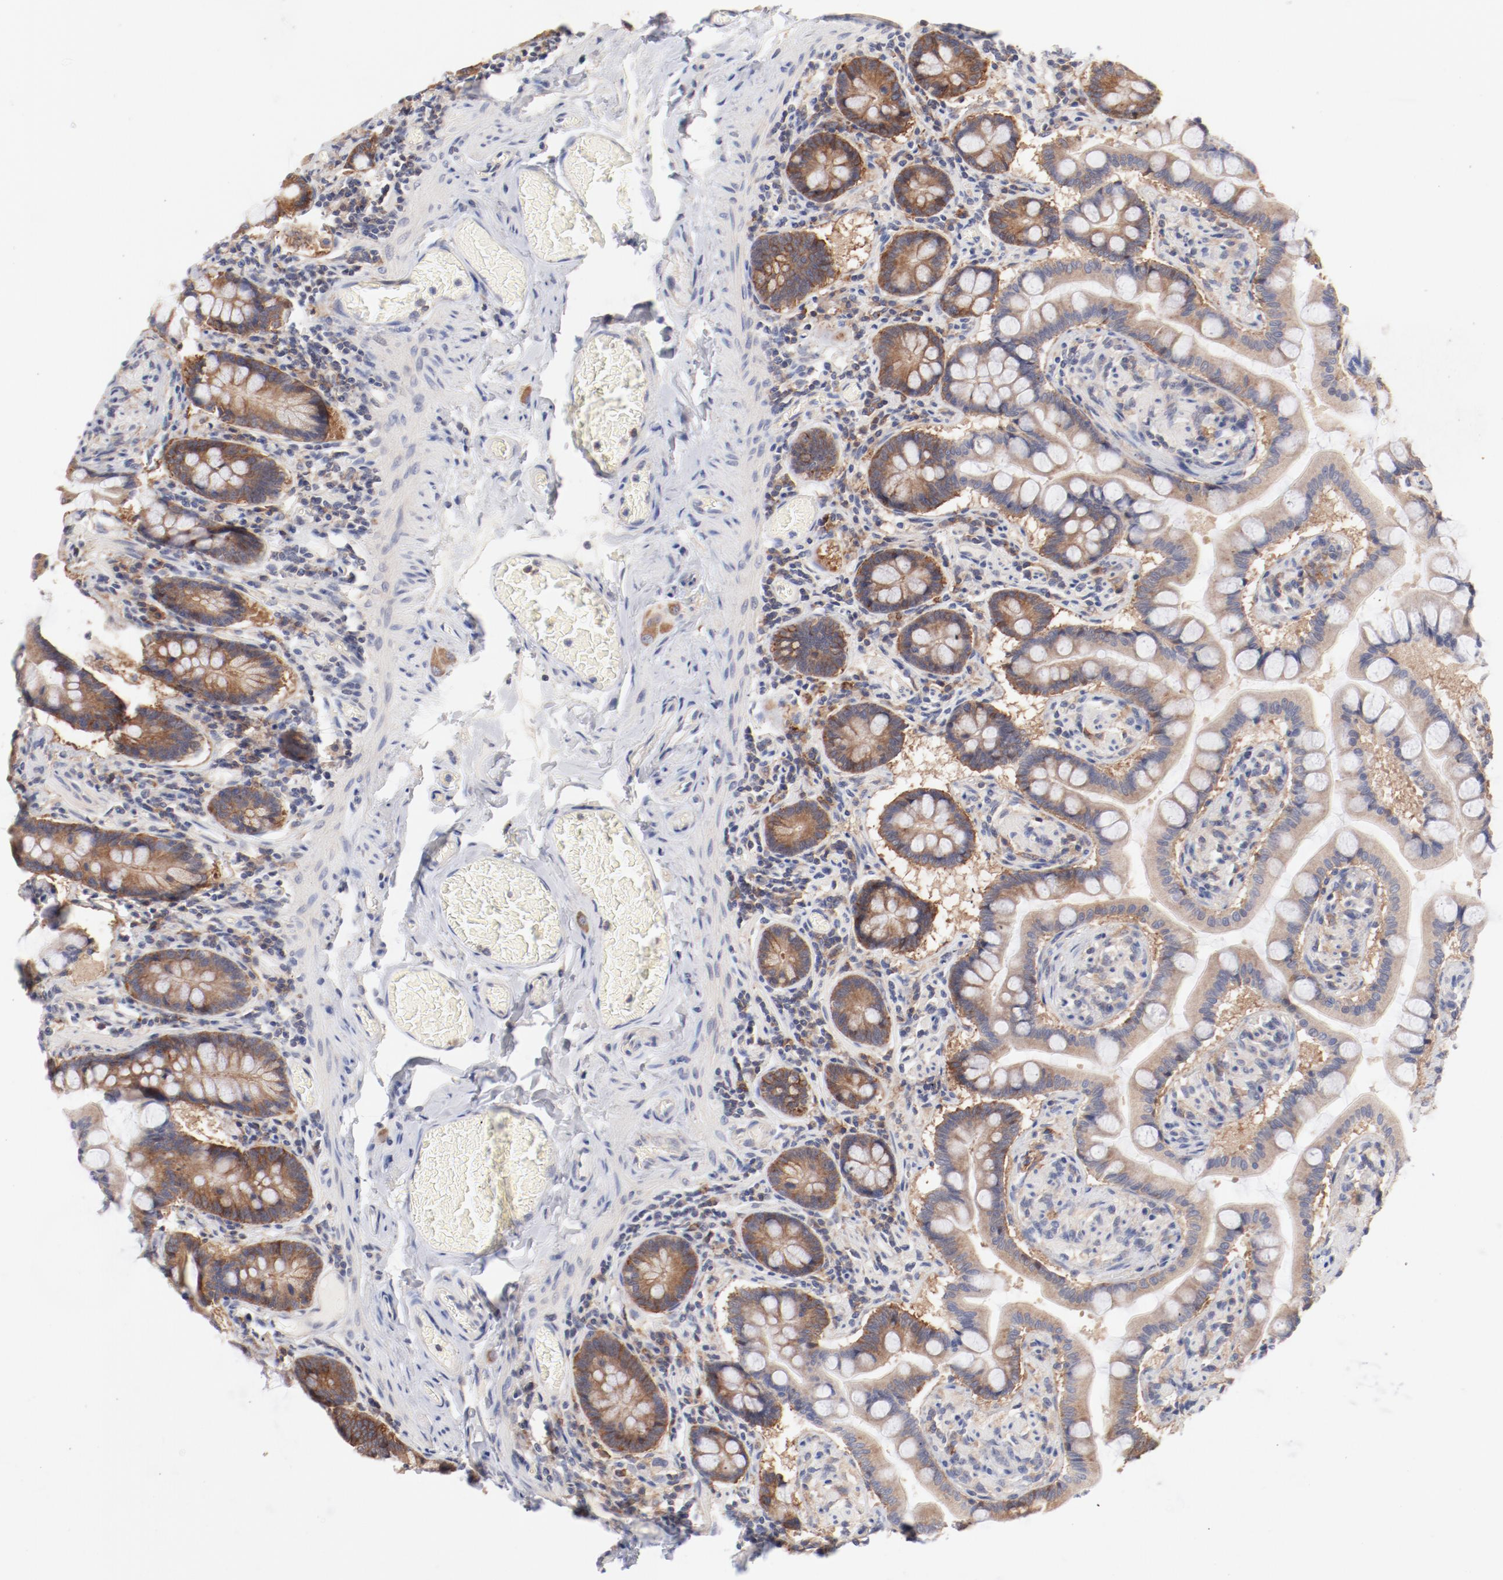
{"staining": {"intensity": "moderate", "quantity": ">75%", "location": "cytoplasmic/membranous"}, "tissue": "small intestine", "cell_type": "Glandular cells", "image_type": "normal", "snomed": [{"axis": "morphology", "description": "Normal tissue, NOS"}, {"axis": "topography", "description": "Small intestine"}], "caption": "IHC micrograph of normal small intestine: human small intestine stained using IHC shows medium levels of moderate protein expression localized specifically in the cytoplasmic/membranous of glandular cells, appearing as a cytoplasmic/membranous brown color.", "gene": "SETD3", "patient": {"sex": "male", "age": 41}}